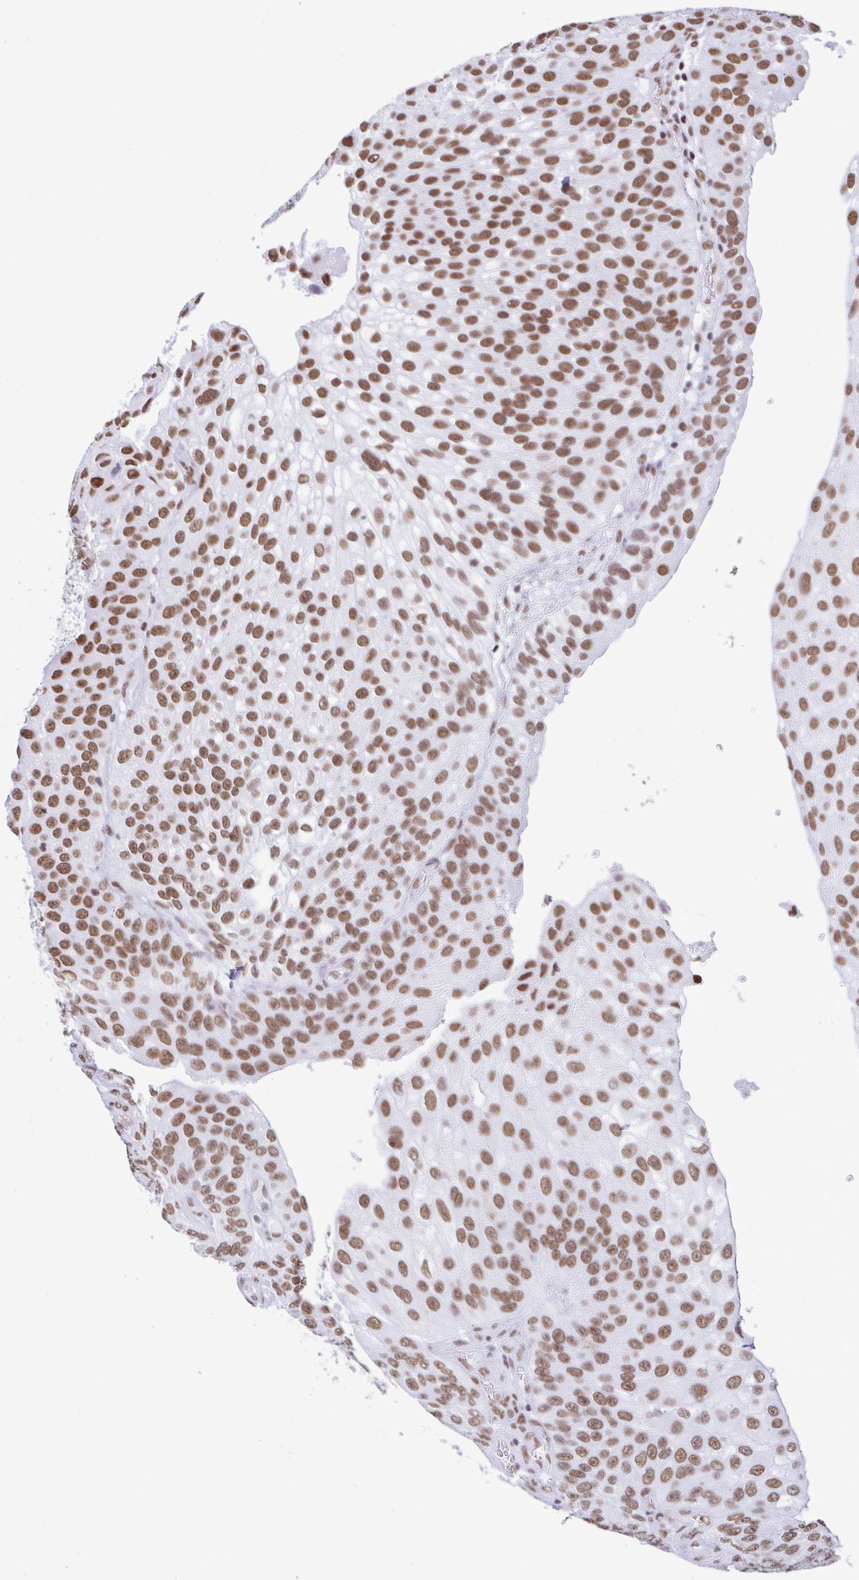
{"staining": {"intensity": "moderate", "quantity": ">75%", "location": "nuclear"}, "tissue": "urothelial cancer", "cell_type": "Tumor cells", "image_type": "cancer", "snomed": [{"axis": "morphology", "description": "Urothelial carcinoma, NOS"}, {"axis": "topography", "description": "Urinary bladder"}], "caption": "Protein analysis of transitional cell carcinoma tissue displays moderate nuclear staining in about >75% of tumor cells. The staining is performed using DAB brown chromogen to label protein expression. The nuclei are counter-stained blue using hematoxylin.", "gene": "DDX52", "patient": {"sex": "male", "age": 87}}